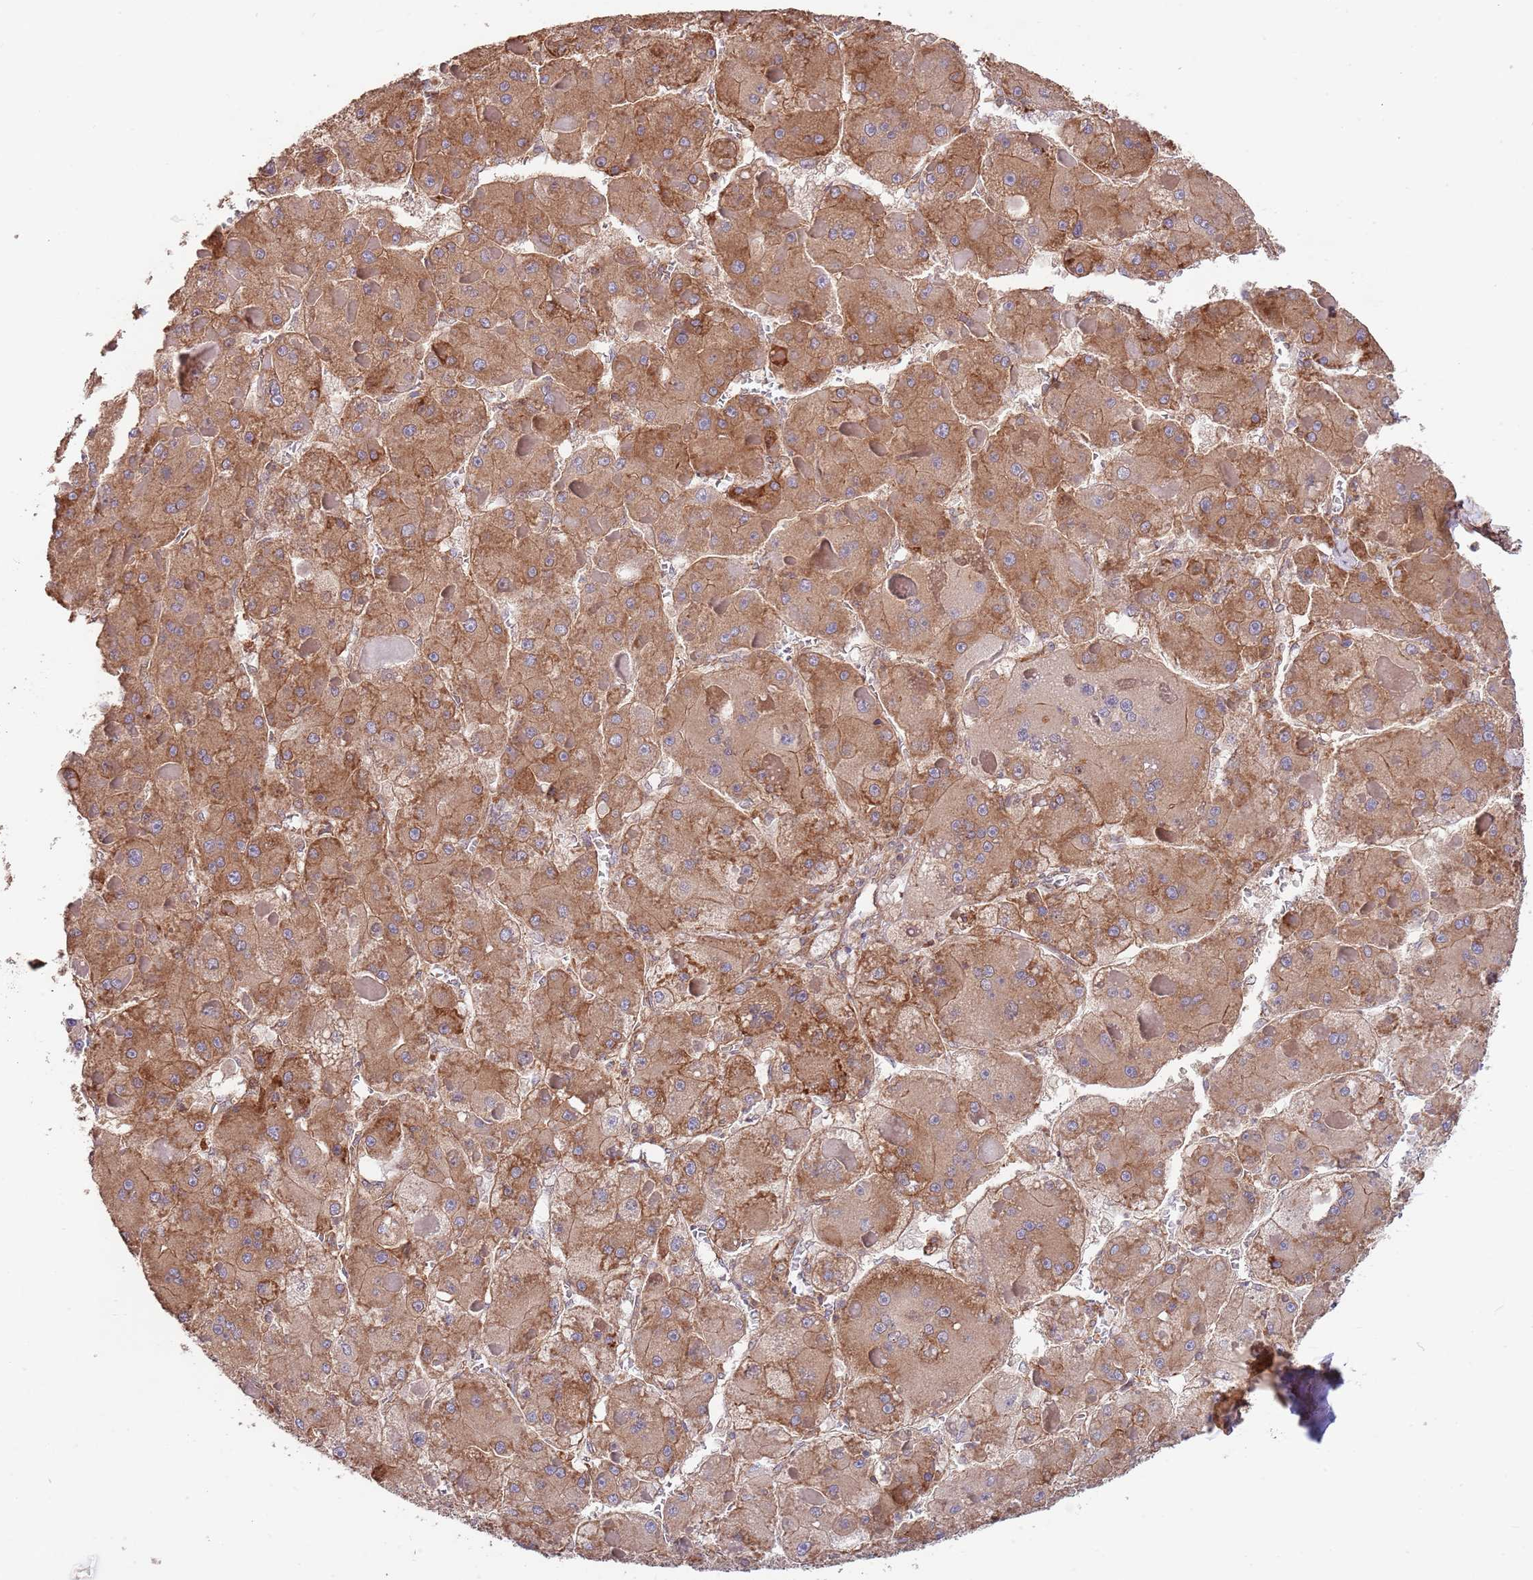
{"staining": {"intensity": "moderate", "quantity": ">75%", "location": "cytoplasmic/membranous"}, "tissue": "liver cancer", "cell_type": "Tumor cells", "image_type": "cancer", "snomed": [{"axis": "morphology", "description": "Carcinoma, Hepatocellular, NOS"}, {"axis": "topography", "description": "Liver"}], "caption": "A high-resolution micrograph shows IHC staining of hepatocellular carcinoma (liver), which demonstrates moderate cytoplasmic/membranous expression in approximately >75% of tumor cells.", "gene": "RNF19B", "patient": {"sex": "female", "age": 73}}